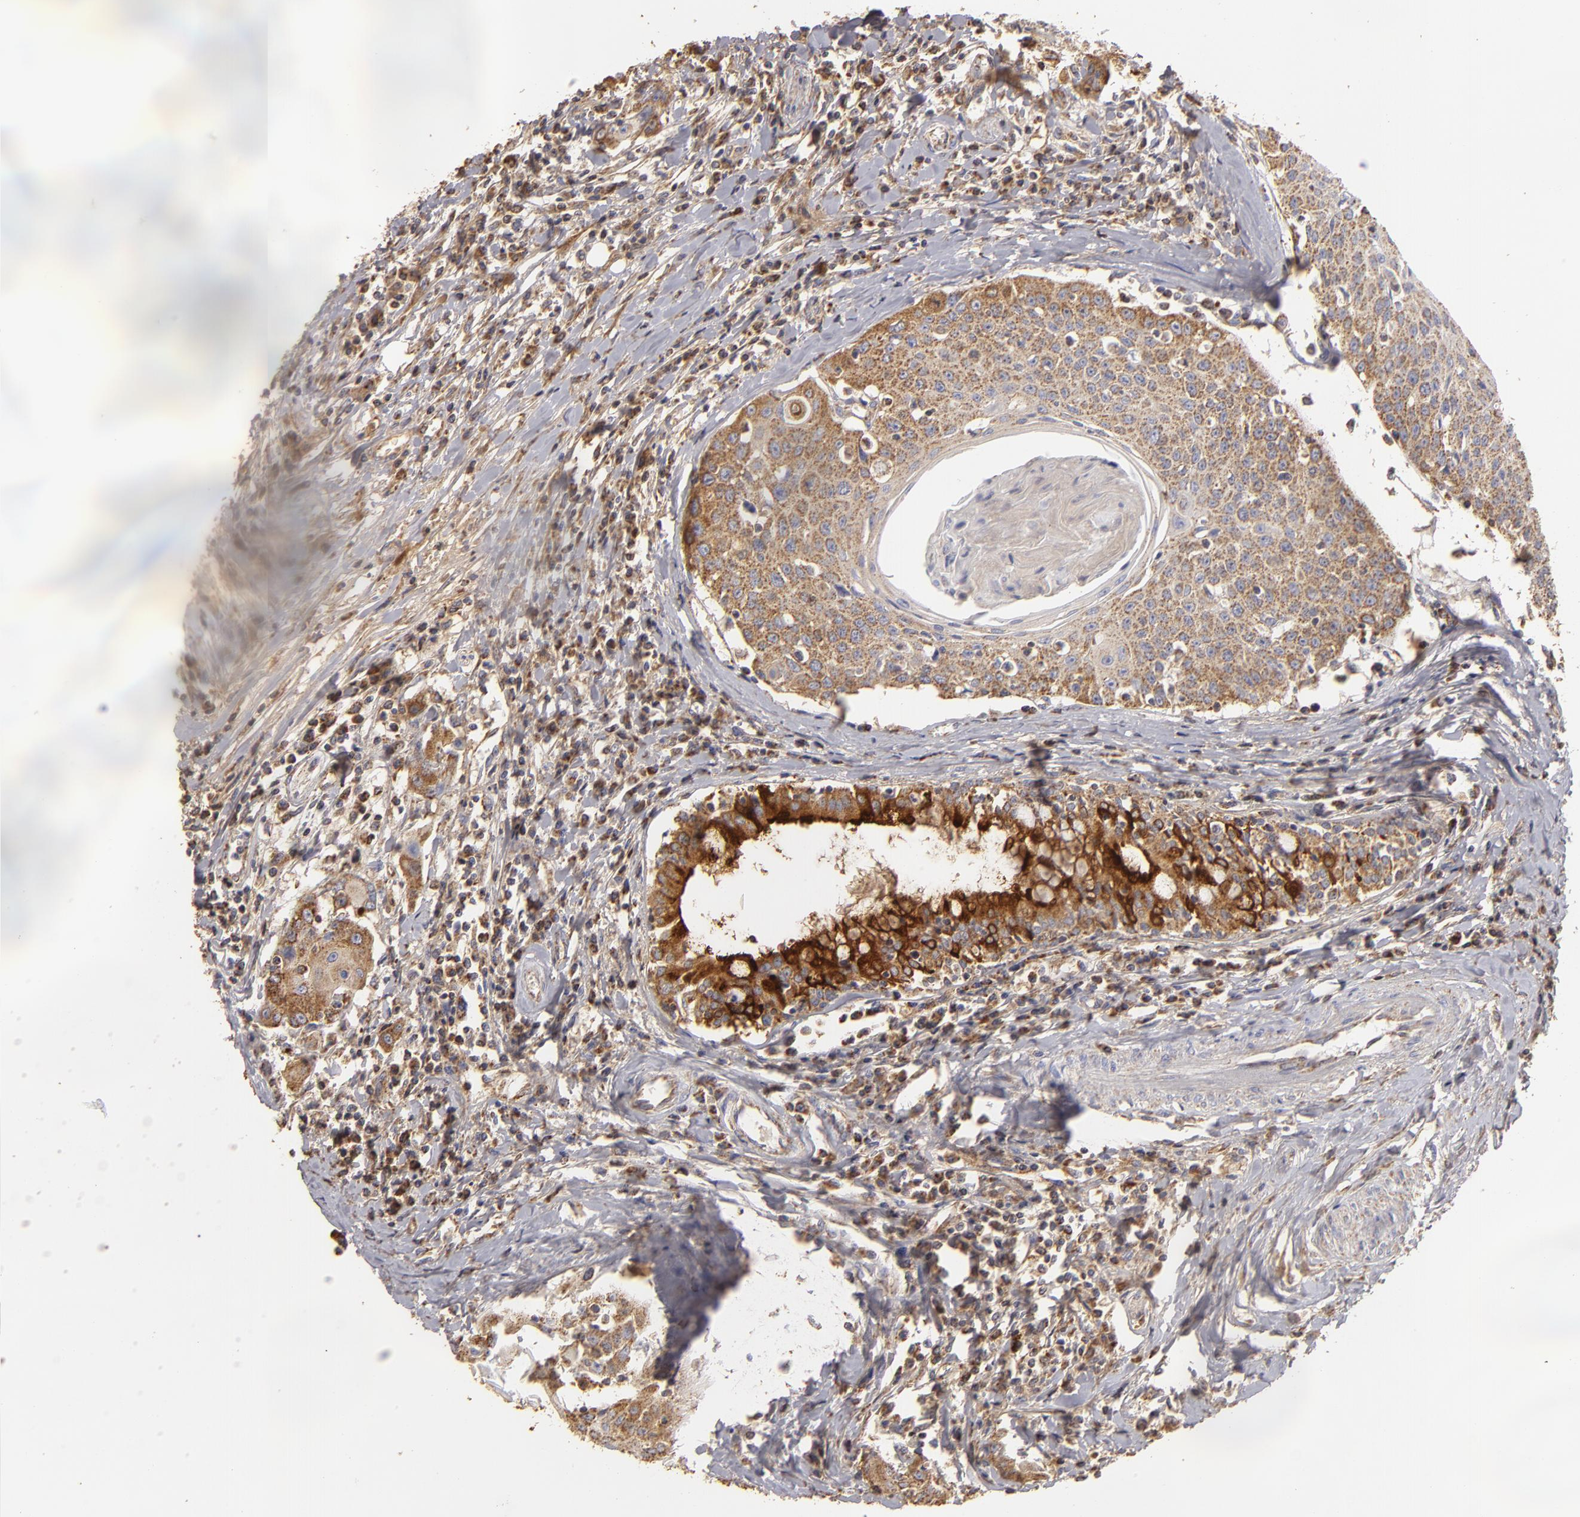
{"staining": {"intensity": "strong", "quantity": ">75%", "location": "cytoplasmic/membranous"}, "tissue": "head and neck cancer", "cell_type": "Tumor cells", "image_type": "cancer", "snomed": [{"axis": "morphology", "description": "Squamous cell carcinoma, NOS"}, {"axis": "morphology", "description": "Squamous cell carcinoma, metastatic, NOS"}, {"axis": "topography", "description": "Lymph node"}, {"axis": "topography", "description": "Salivary gland"}, {"axis": "topography", "description": "Head-Neck"}], "caption": "Head and neck cancer (metastatic squamous cell carcinoma) was stained to show a protein in brown. There is high levels of strong cytoplasmic/membranous staining in about >75% of tumor cells.", "gene": "CFB", "patient": {"sex": "female", "age": 74}}